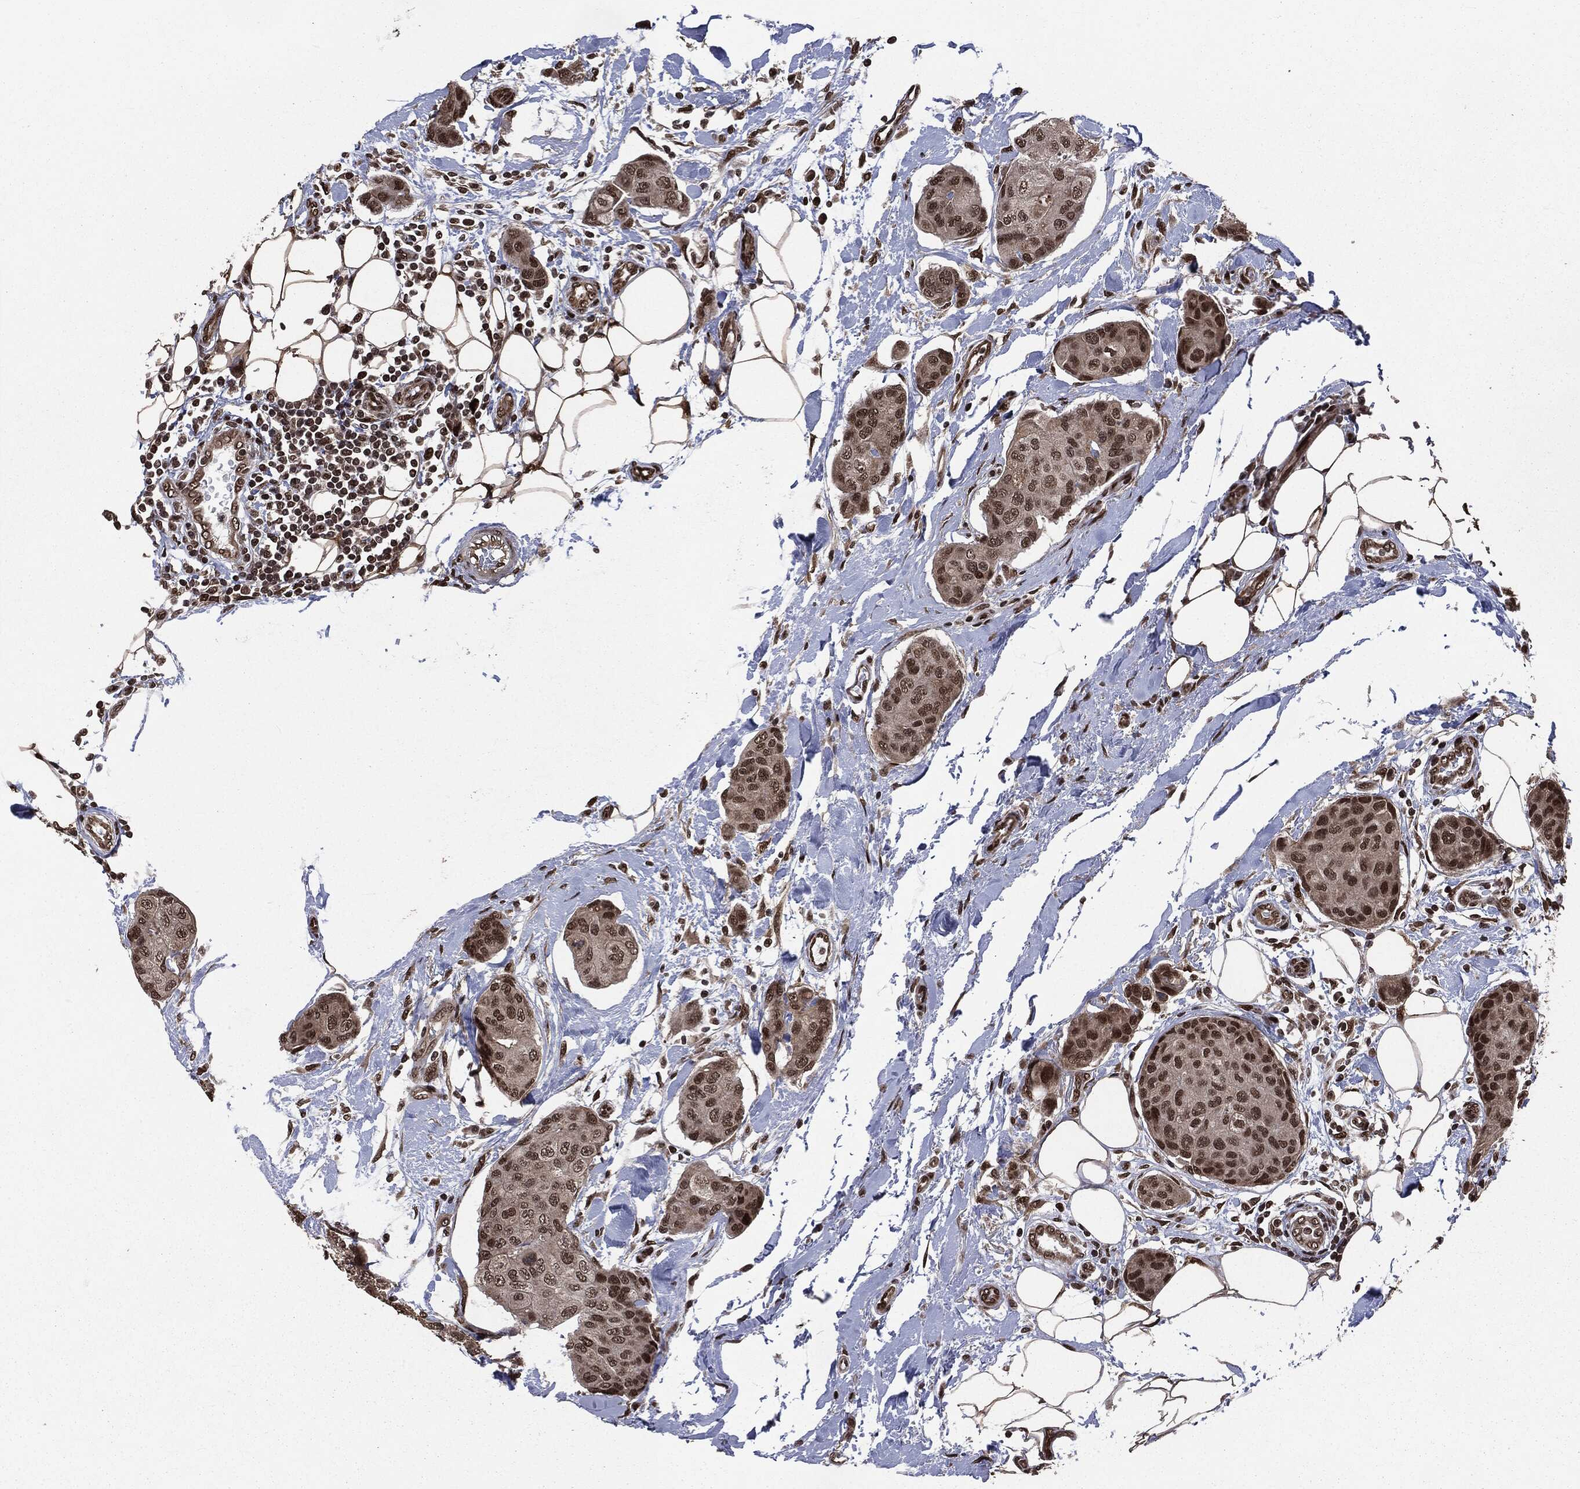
{"staining": {"intensity": "strong", "quantity": ">75%", "location": "nuclear"}, "tissue": "breast cancer", "cell_type": "Tumor cells", "image_type": "cancer", "snomed": [{"axis": "morphology", "description": "Duct carcinoma"}, {"axis": "topography", "description": "Breast"}, {"axis": "topography", "description": "Lymph node"}], "caption": "Strong nuclear expression is identified in approximately >75% of tumor cells in breast infiltrating ductal carcinoma. (Brightfield microscopy of DAB IHC at high magnification).", "gene": "DVL2", "patient": {"sex": "female", "age": 80}}